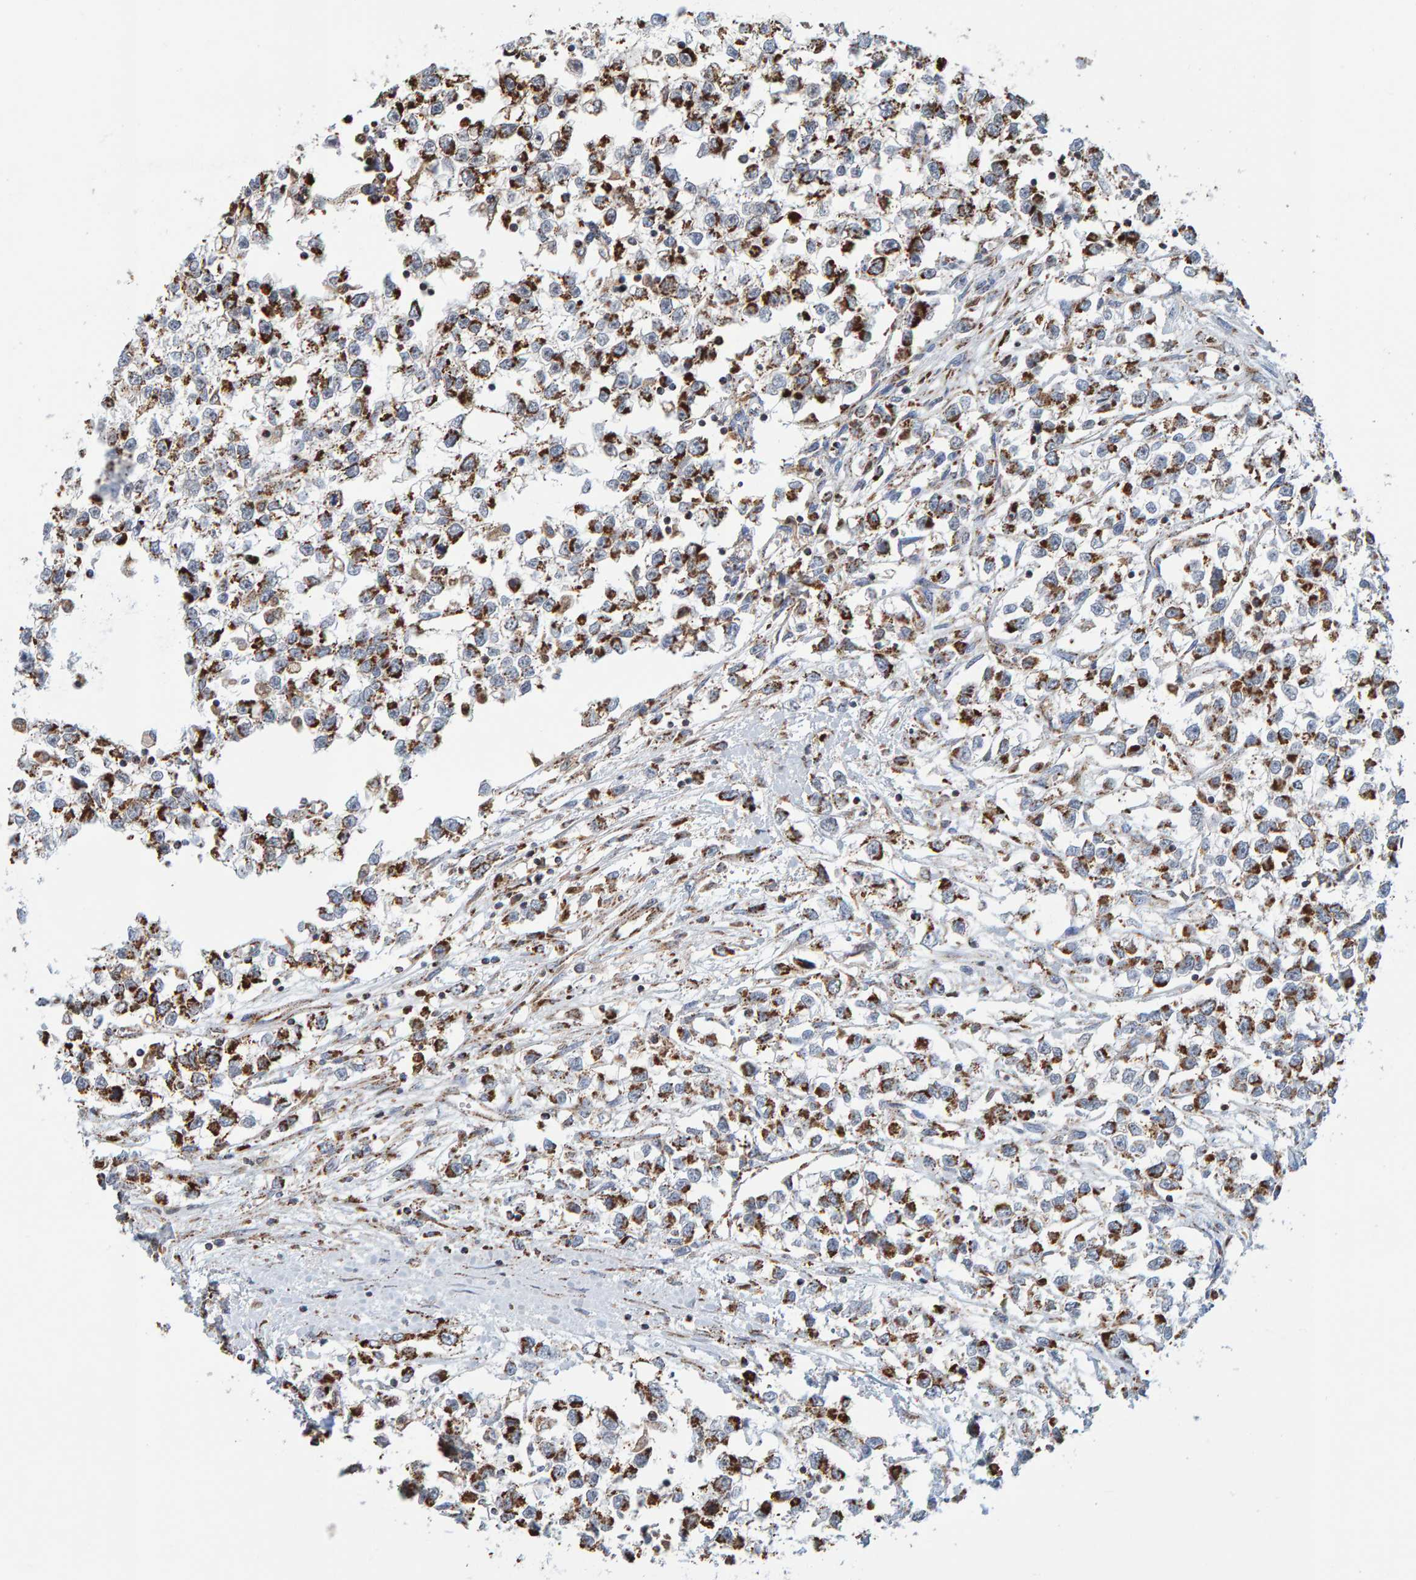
{"staining": {"intensity": "strong", "quantity": "25%-75%", "location": "cytoplasmic/membranous"}, "tissue": "testis cancer", "cell_type": "Tumor cells", "image_type": "cancer", "snomed": [{"axis": "morphology", "description": "Seminoma, NOS"}, {"axis": "morphology", "description": "Carcinoma, Embryonal, NOS"}, {"axis": "topography", "description": "Testis"}], "caption": "An immunohistochemistry micrograph of tumor tissue is shown. Protein staining in brown shows strong cytoplasmic/membranous positivity in testis cancer (seminoma) within tumor cells. (DAB (3,3'-diaminobenzidine) IHC with brightfield microscopy, high magnification).", "gene": "MRPL45", "patient": {"sex": "male", "age": 51}}